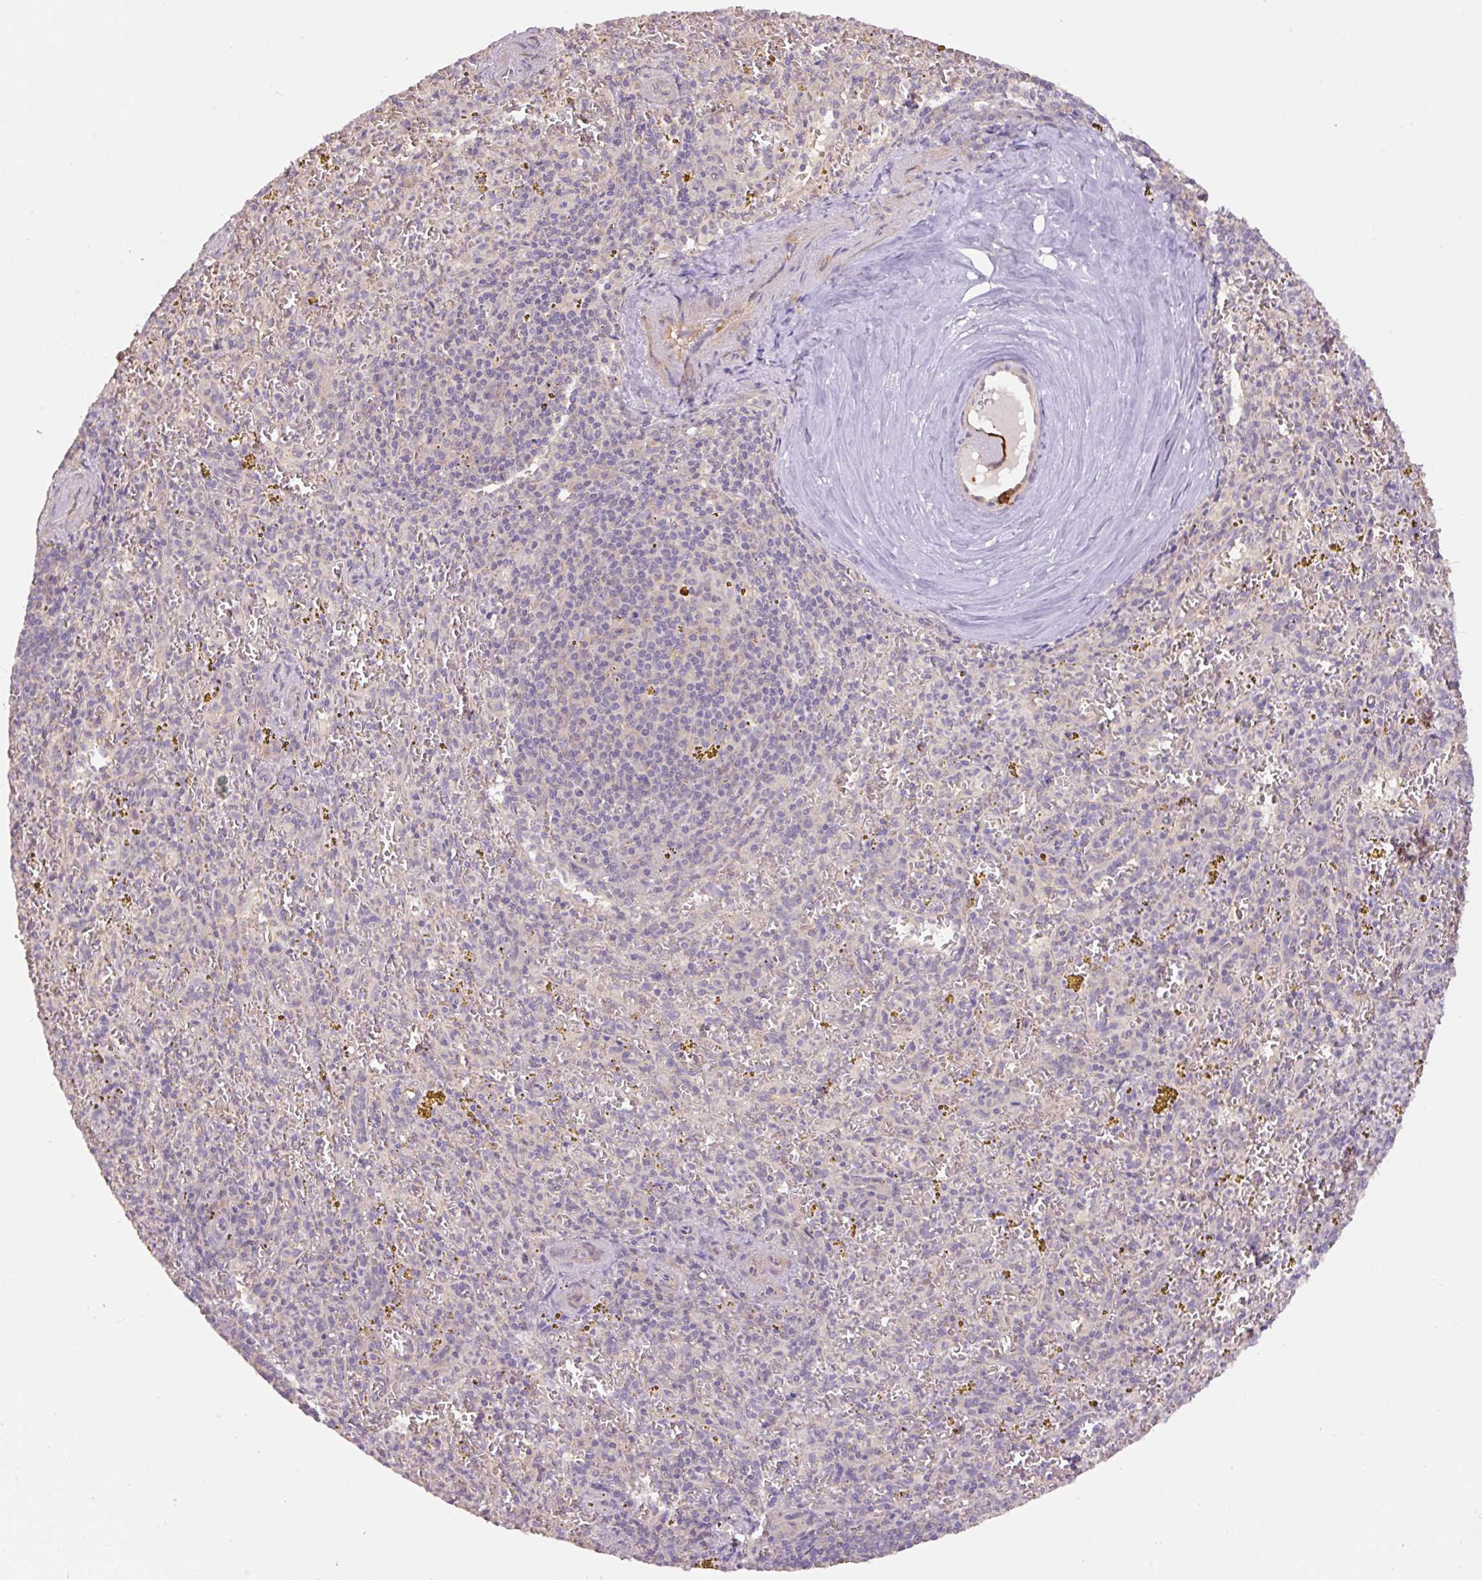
{"staining": {"intensity": "negative", "quantity": "none", "location": "none"}, "tissue": "spleen", "cell_type": "Cells in red pulp", "image_type": "normal", "snomed": [{"axis": "morphology", "description": "Normal tissue, NOS"}, {"axis": "topography", "description": "Spleen"}], "caption": "The micrograph exhibits no significant staining in cells in red pulp of spleen. The staining is performed using DAB (3,3'-diaminobenzidine) brown chromogen with nuclei counter-stained in using hematoxylin.", "gene": "COX8A", "patient": {"sex": "male", "age": 57}}